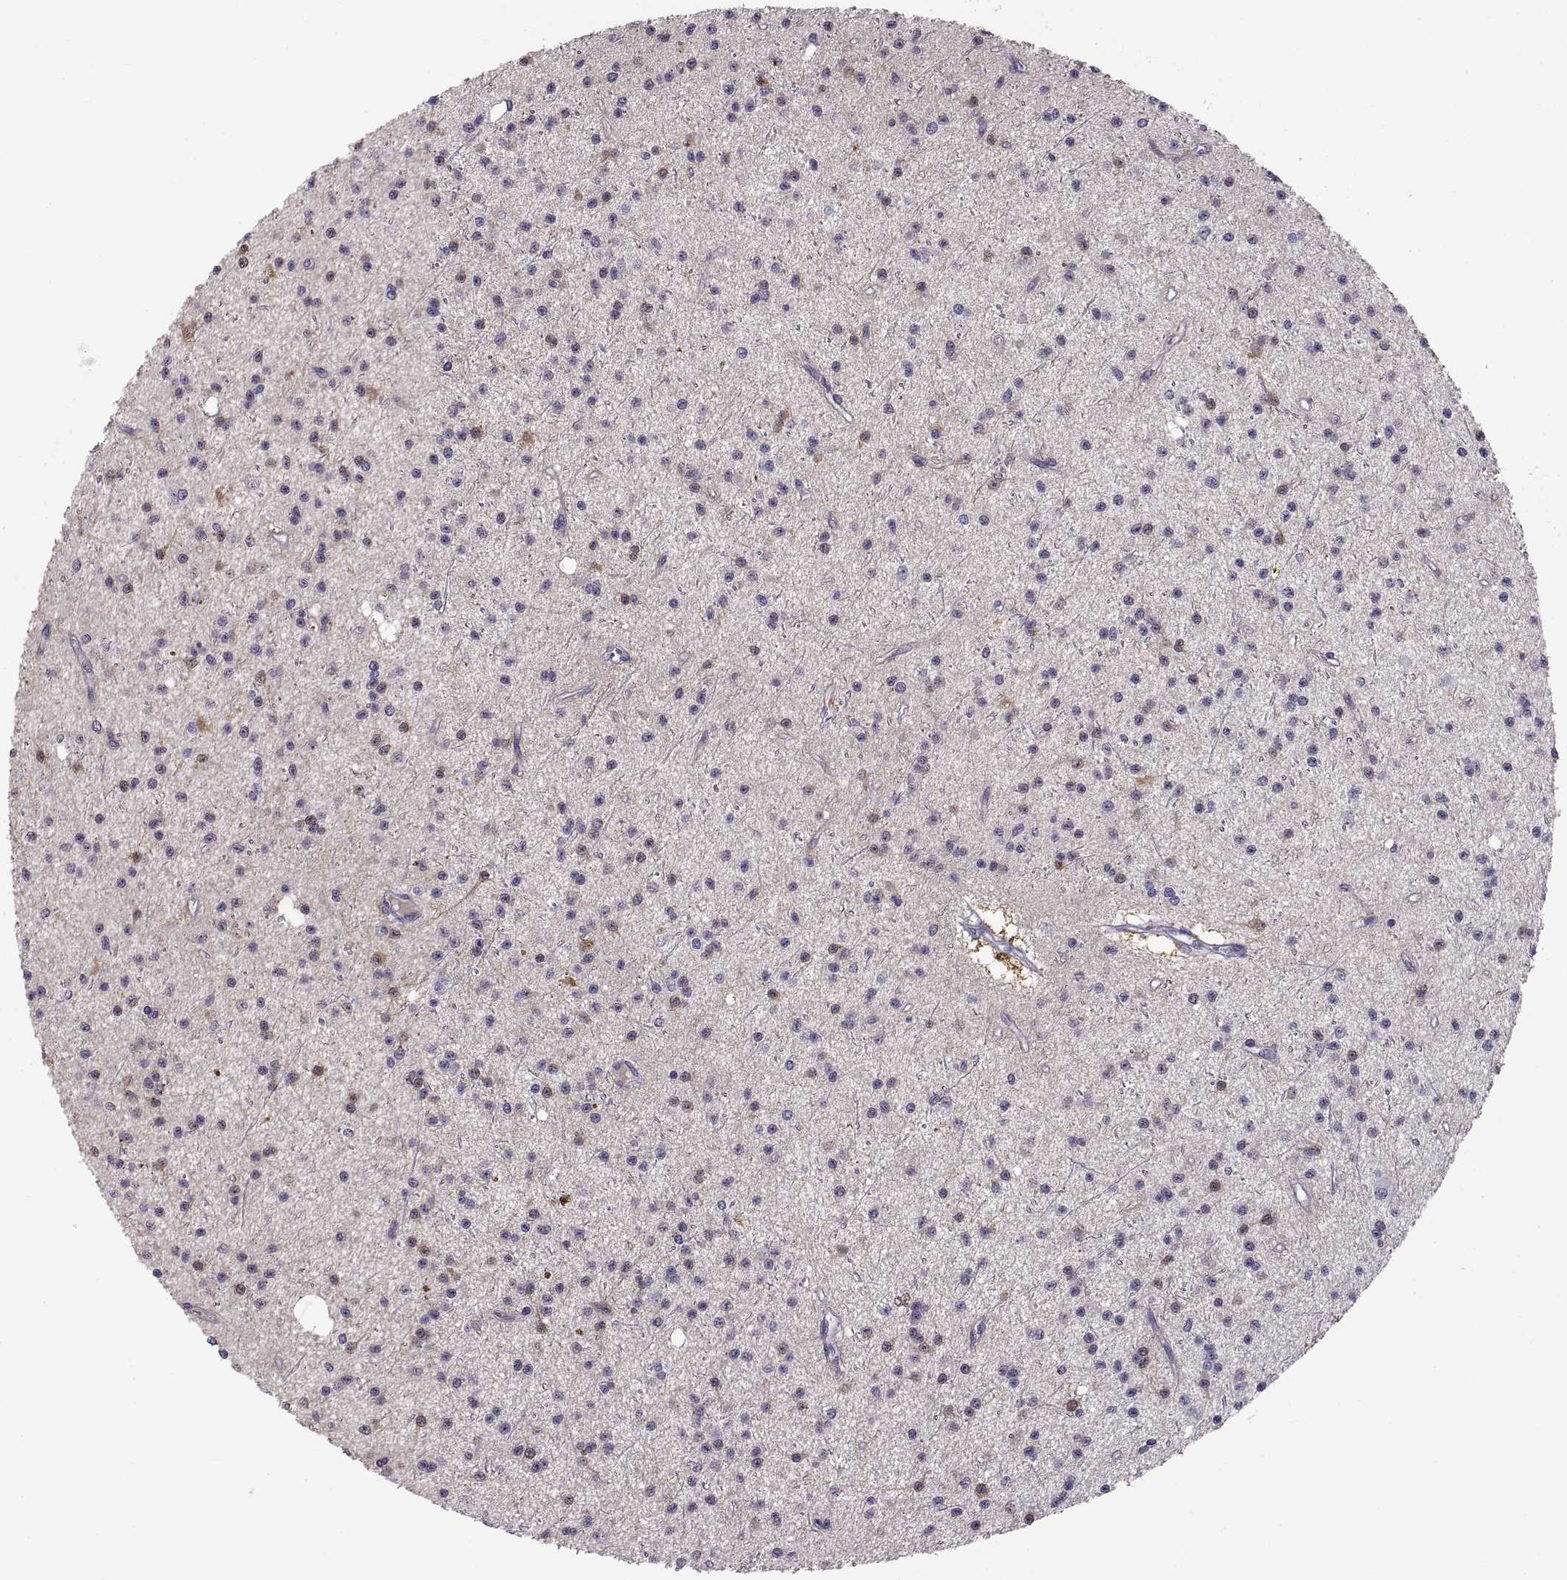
{"staining": {"intensity": "negative", "quantity": "none", "location": "none"}, "tissue": "glioma", "cell_type": "Tumor cells", "image_type": "cancer", "snomed": [{"axis": "morphology", "description": "Glioma, malignant, Low grade"}, {"axis": "topography", "description": "Brain"}], "caption": "High power microscopy photomicrograph of an immunohistochemistry micrograph of malignant glioma (low-grade), revealing no significant expression in tumor cells.", "gene": "FGF9", "patient": {"sex": "male", "age": 27}}